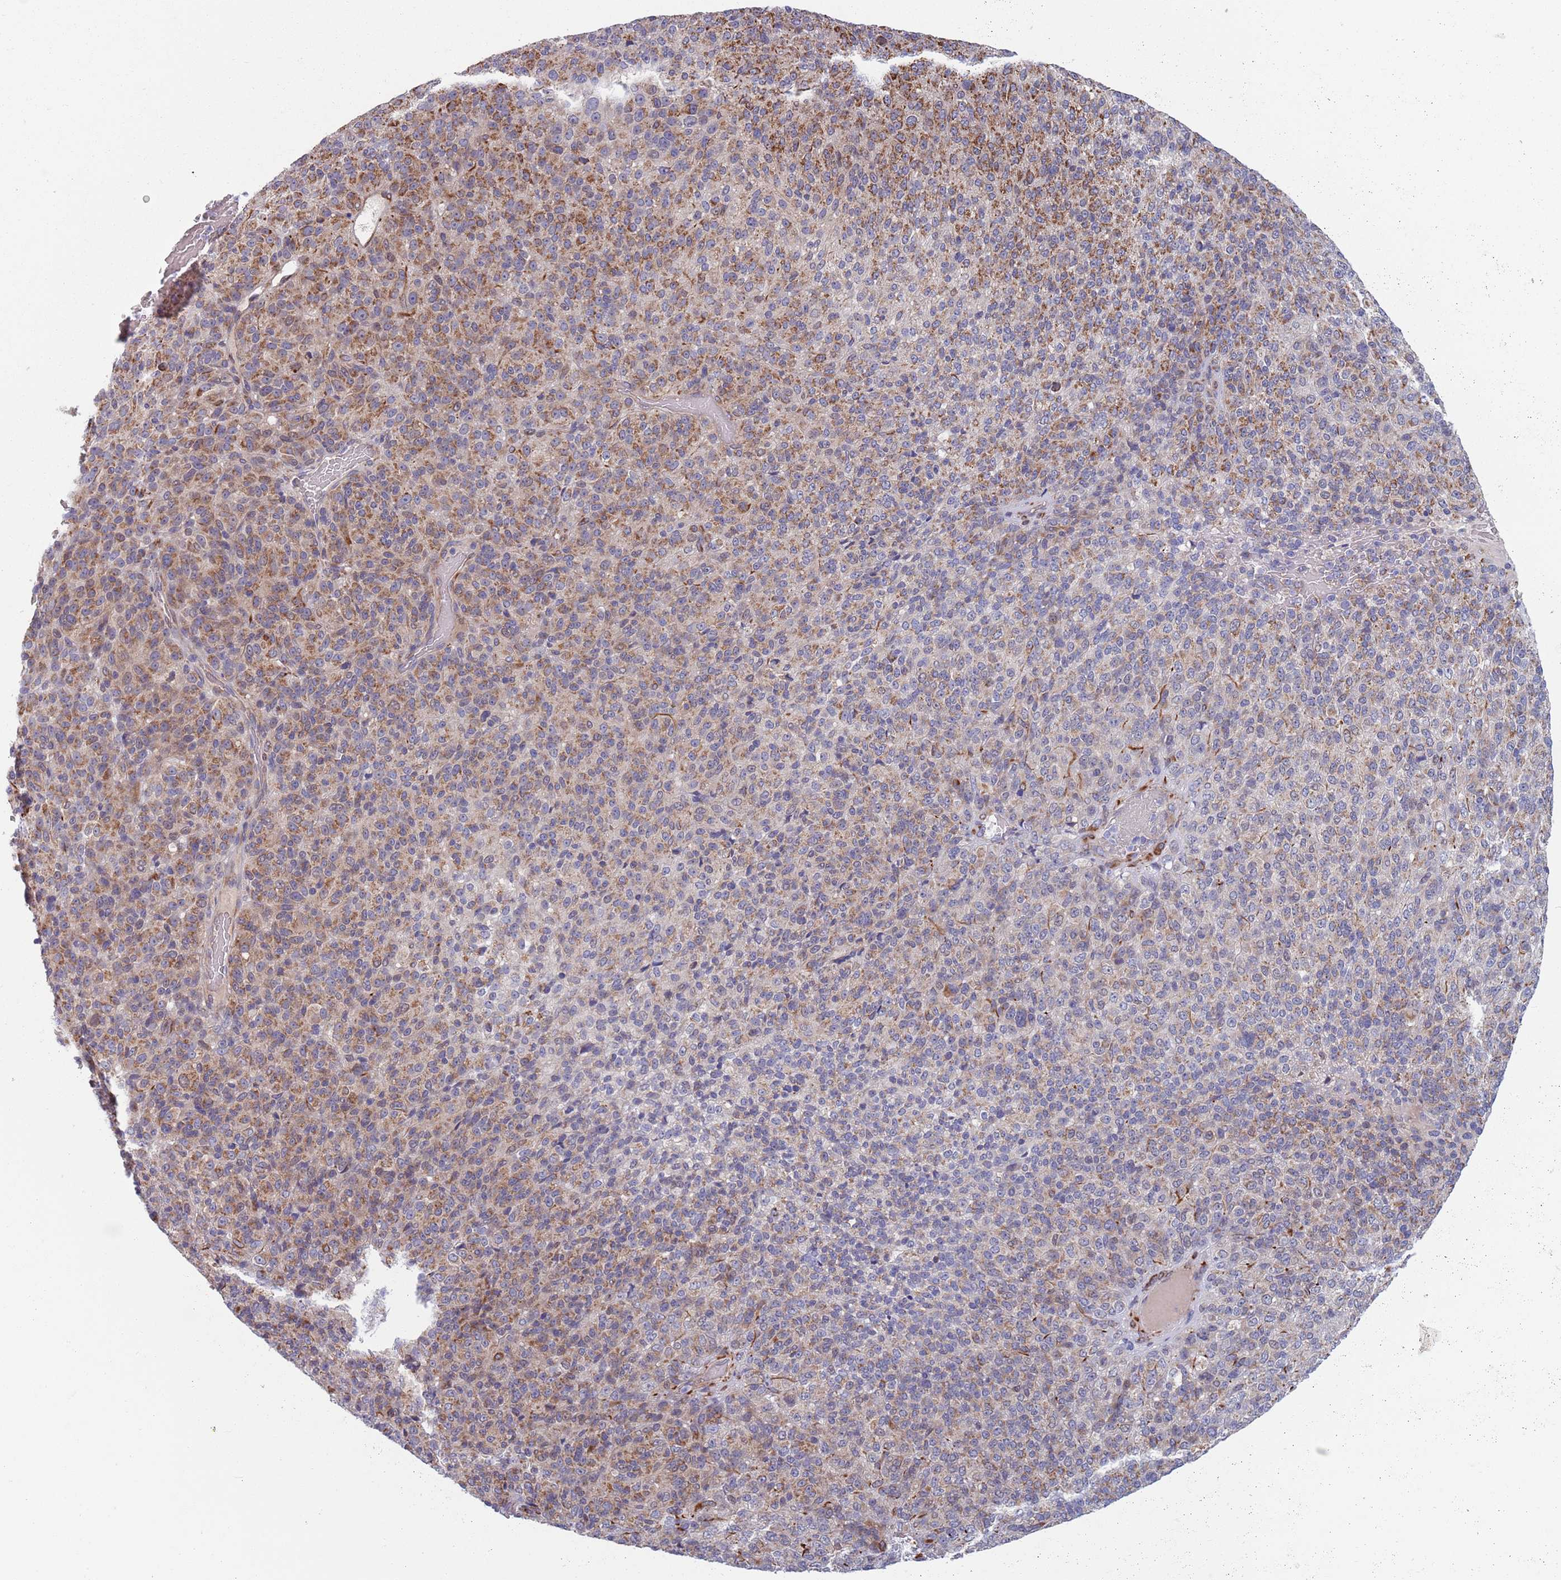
{"staining": {"intensity": "moderate", "quantity": ">75%", "location": "cytoplasmic/membranous"}, "tissue": "melanoma", "cell_type": "Tumor cells", "image_type": "cancer", "snomed": [{"axis": "morphology", "description": "Malignant melanoma, Metastatic site"}, {"axis": "topography", "description": "Brain"}], "caption": "Melanoma stained for a protein (brown) displays moderate cytoplasmic/membranous positive positivity in about >75% of tumor cells.", "gene": "TYW1", "patient": {"sex": "female", "age": 56}}